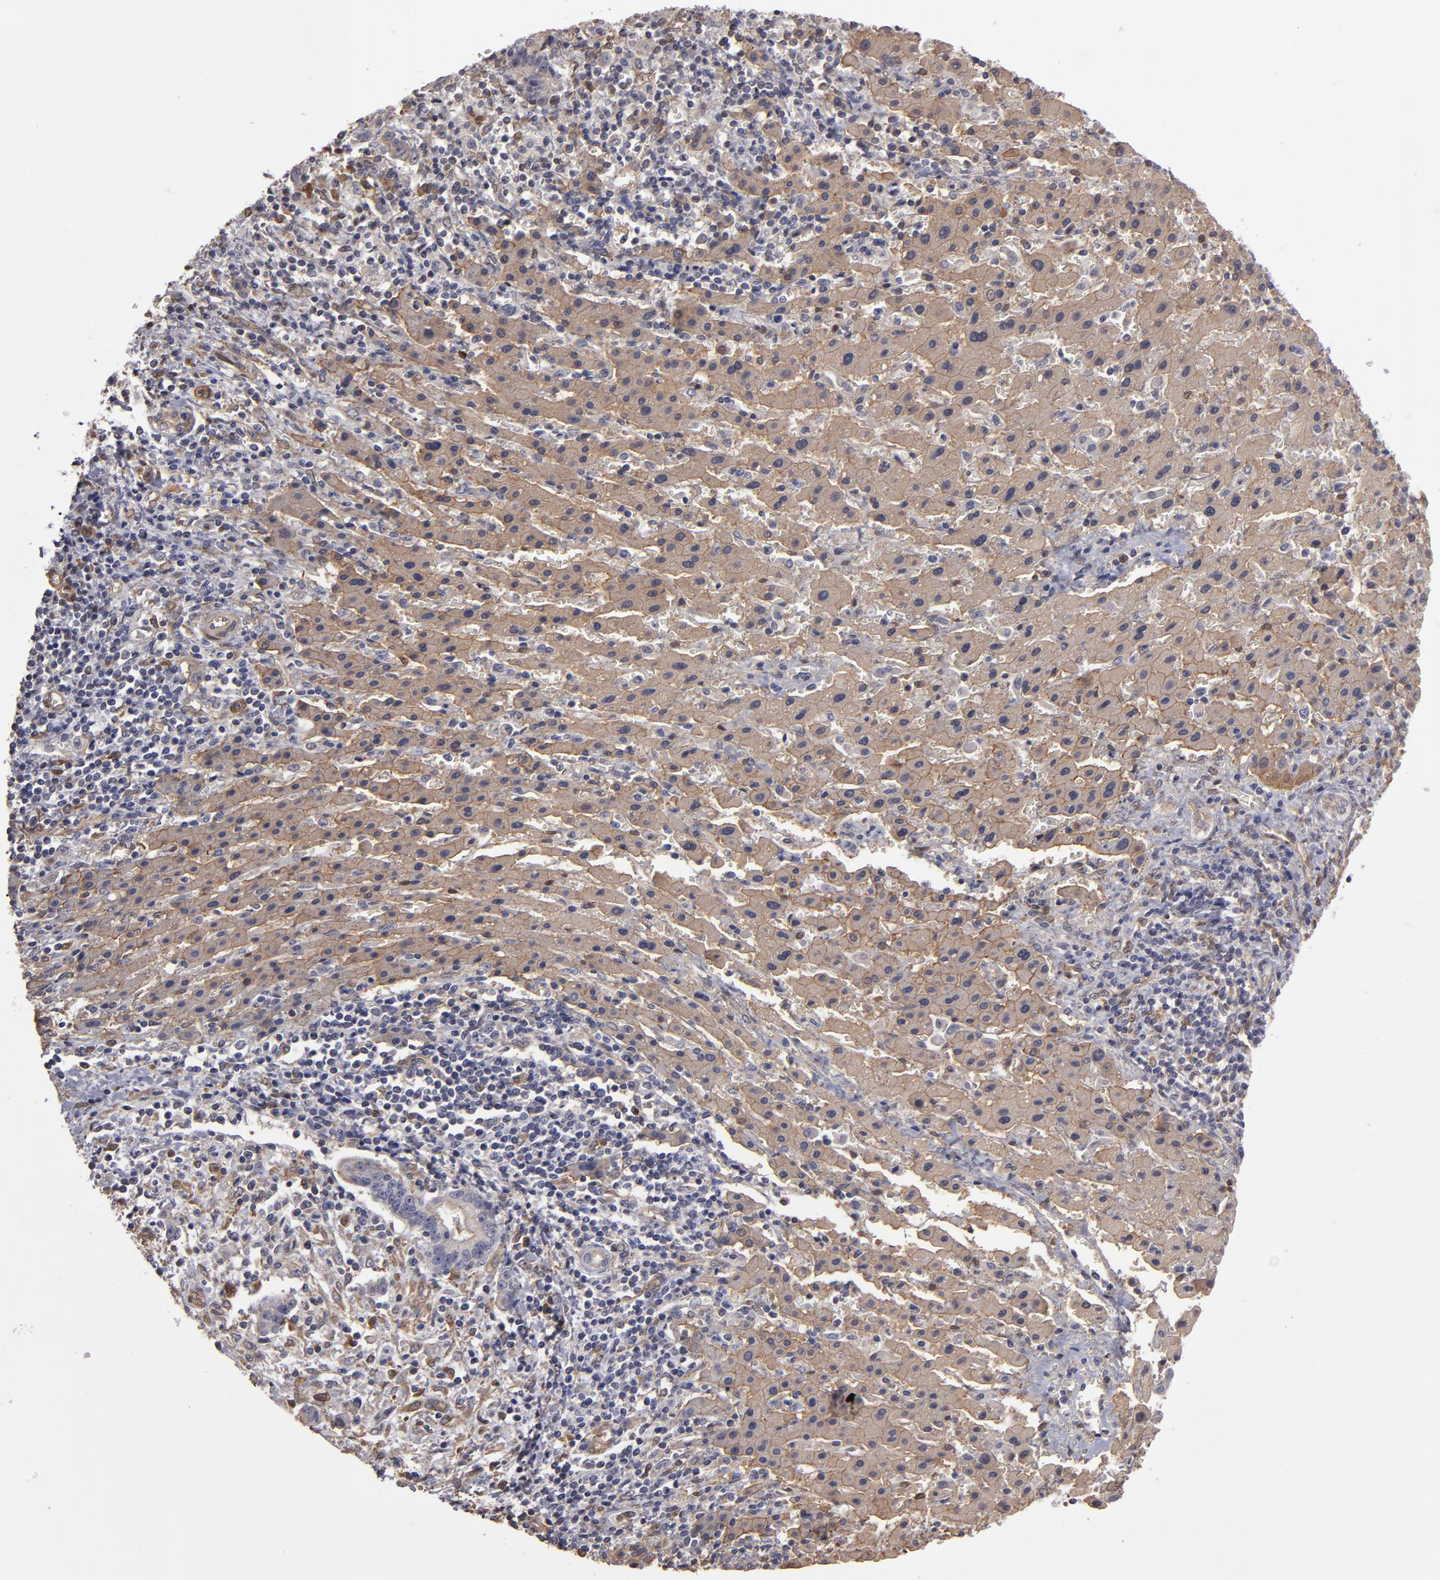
{"staining": {"intensity": "weak", "quantity": ">75%", "location": "cytoplasmic/membranous"}, "tissue": "liver cancer", "cell_type": "Tumor cells", "image_type": "cancer", "snomed": [{"axis": "morphology", "description": "Cholangiocarcinoma"}, {"axis": "topography", "description": "Liver"}], "caption": "An immunohistochemistry (IHC) micrograph of tumor tissue is shown. Protein staining in brown labels weak cytoplasmic/membranous positivity in cholangiocarcinoma (liver) within tumor cells.", "gene": "NDRG2", "patient": {"sex": "male", "age": 57}}